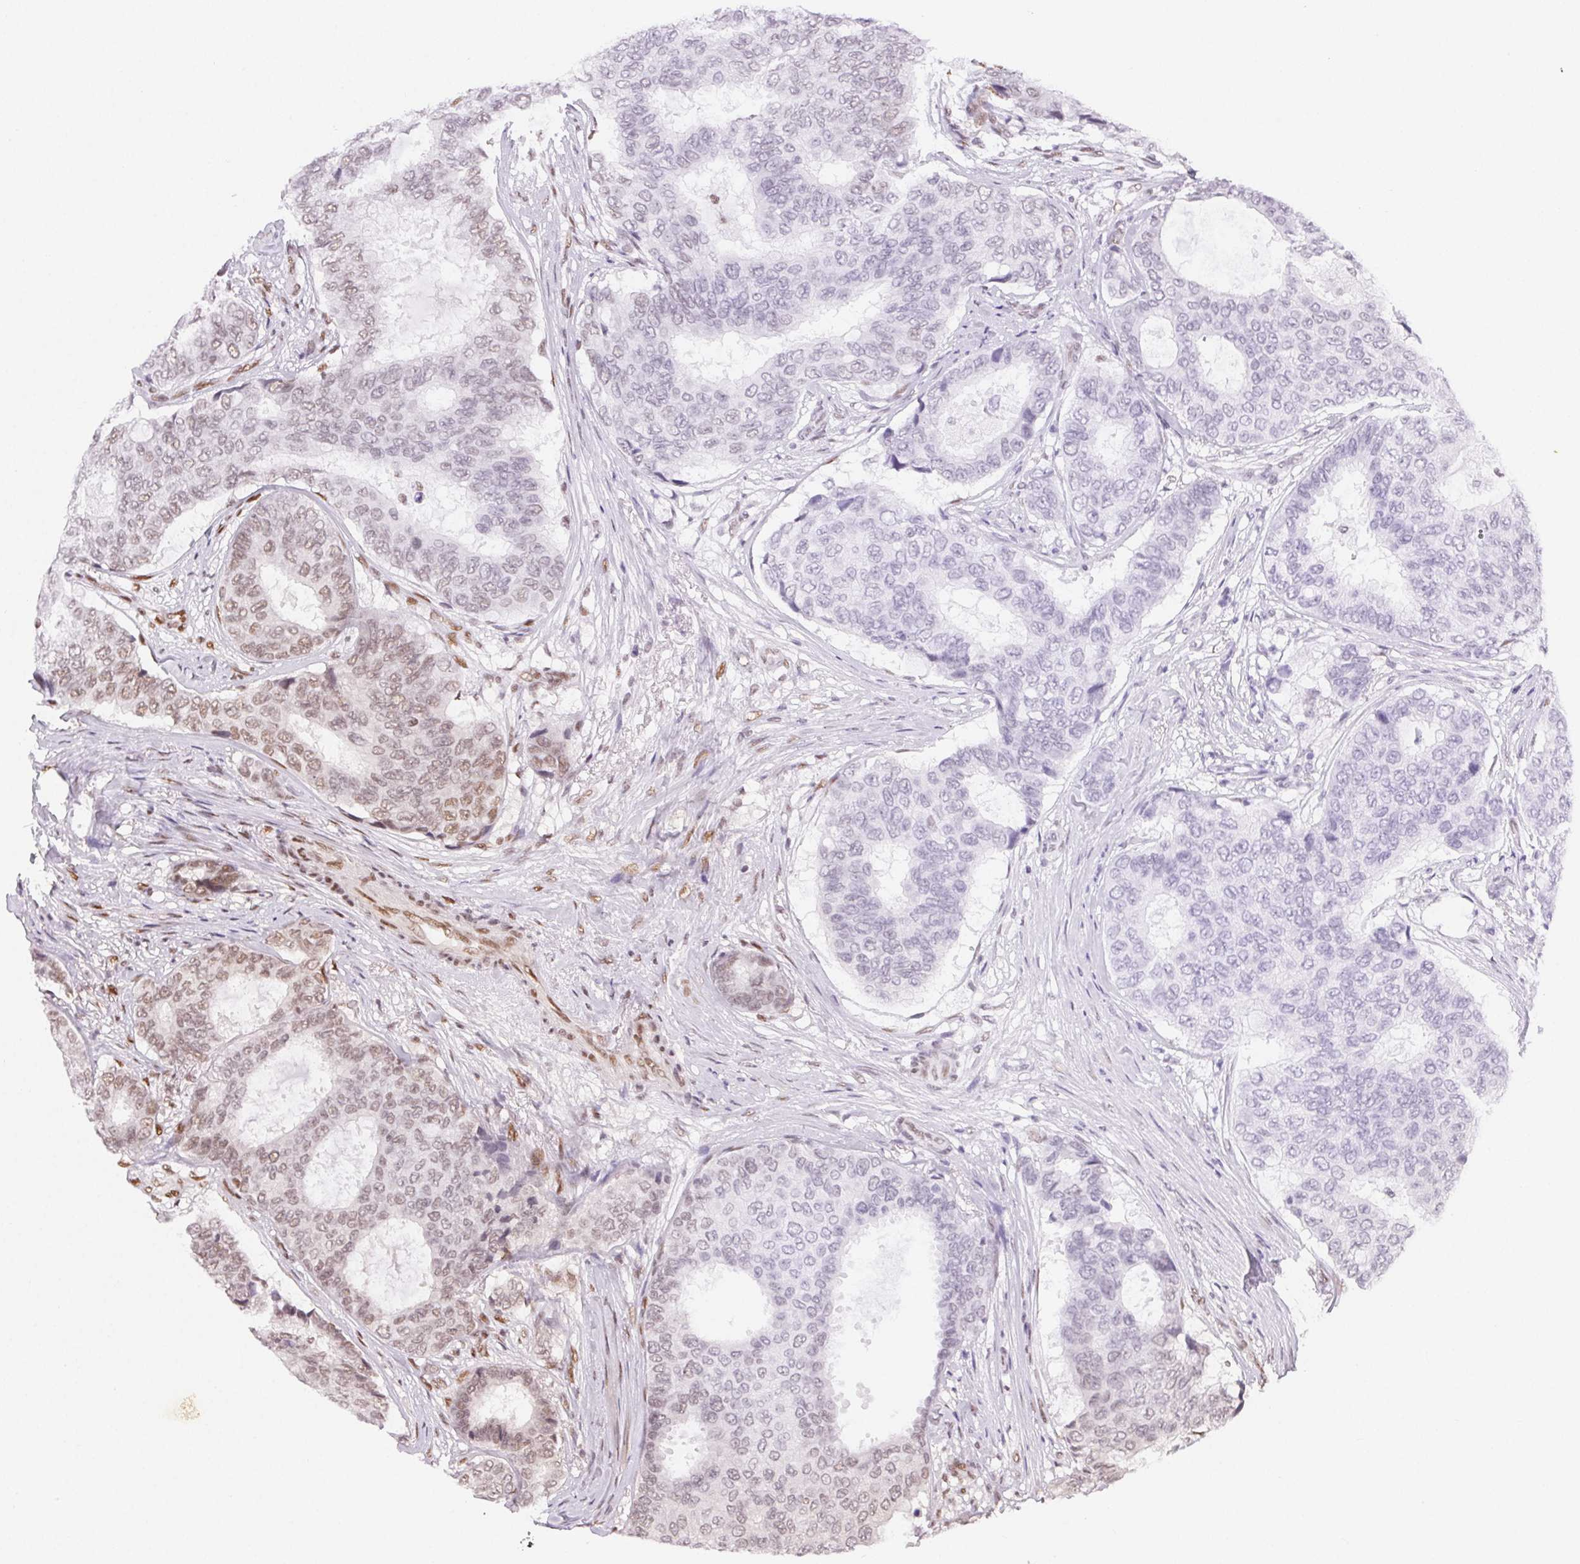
{"staining": {"intensity": "moderate", "quantity": "25%-75%", "location": "nuclear"}, "tissue": "breast cancer", "cell_type": "Tumor cells", "image_type": "cancer", "snomed": [{"axis": "morphology", "description": "Duct carcinoma"}, {"axis": "topography", "description": "Breast"}], "caption": "High-power microscopy captured an immunohistochemistry micrograph of breast cancer (intraductal carcinoma), revealing moderate nuclear staining in approximately 25%-75% of tumor cells.", "gene": "ZNF80", "patient": {"sex": "female", "age": 75}}